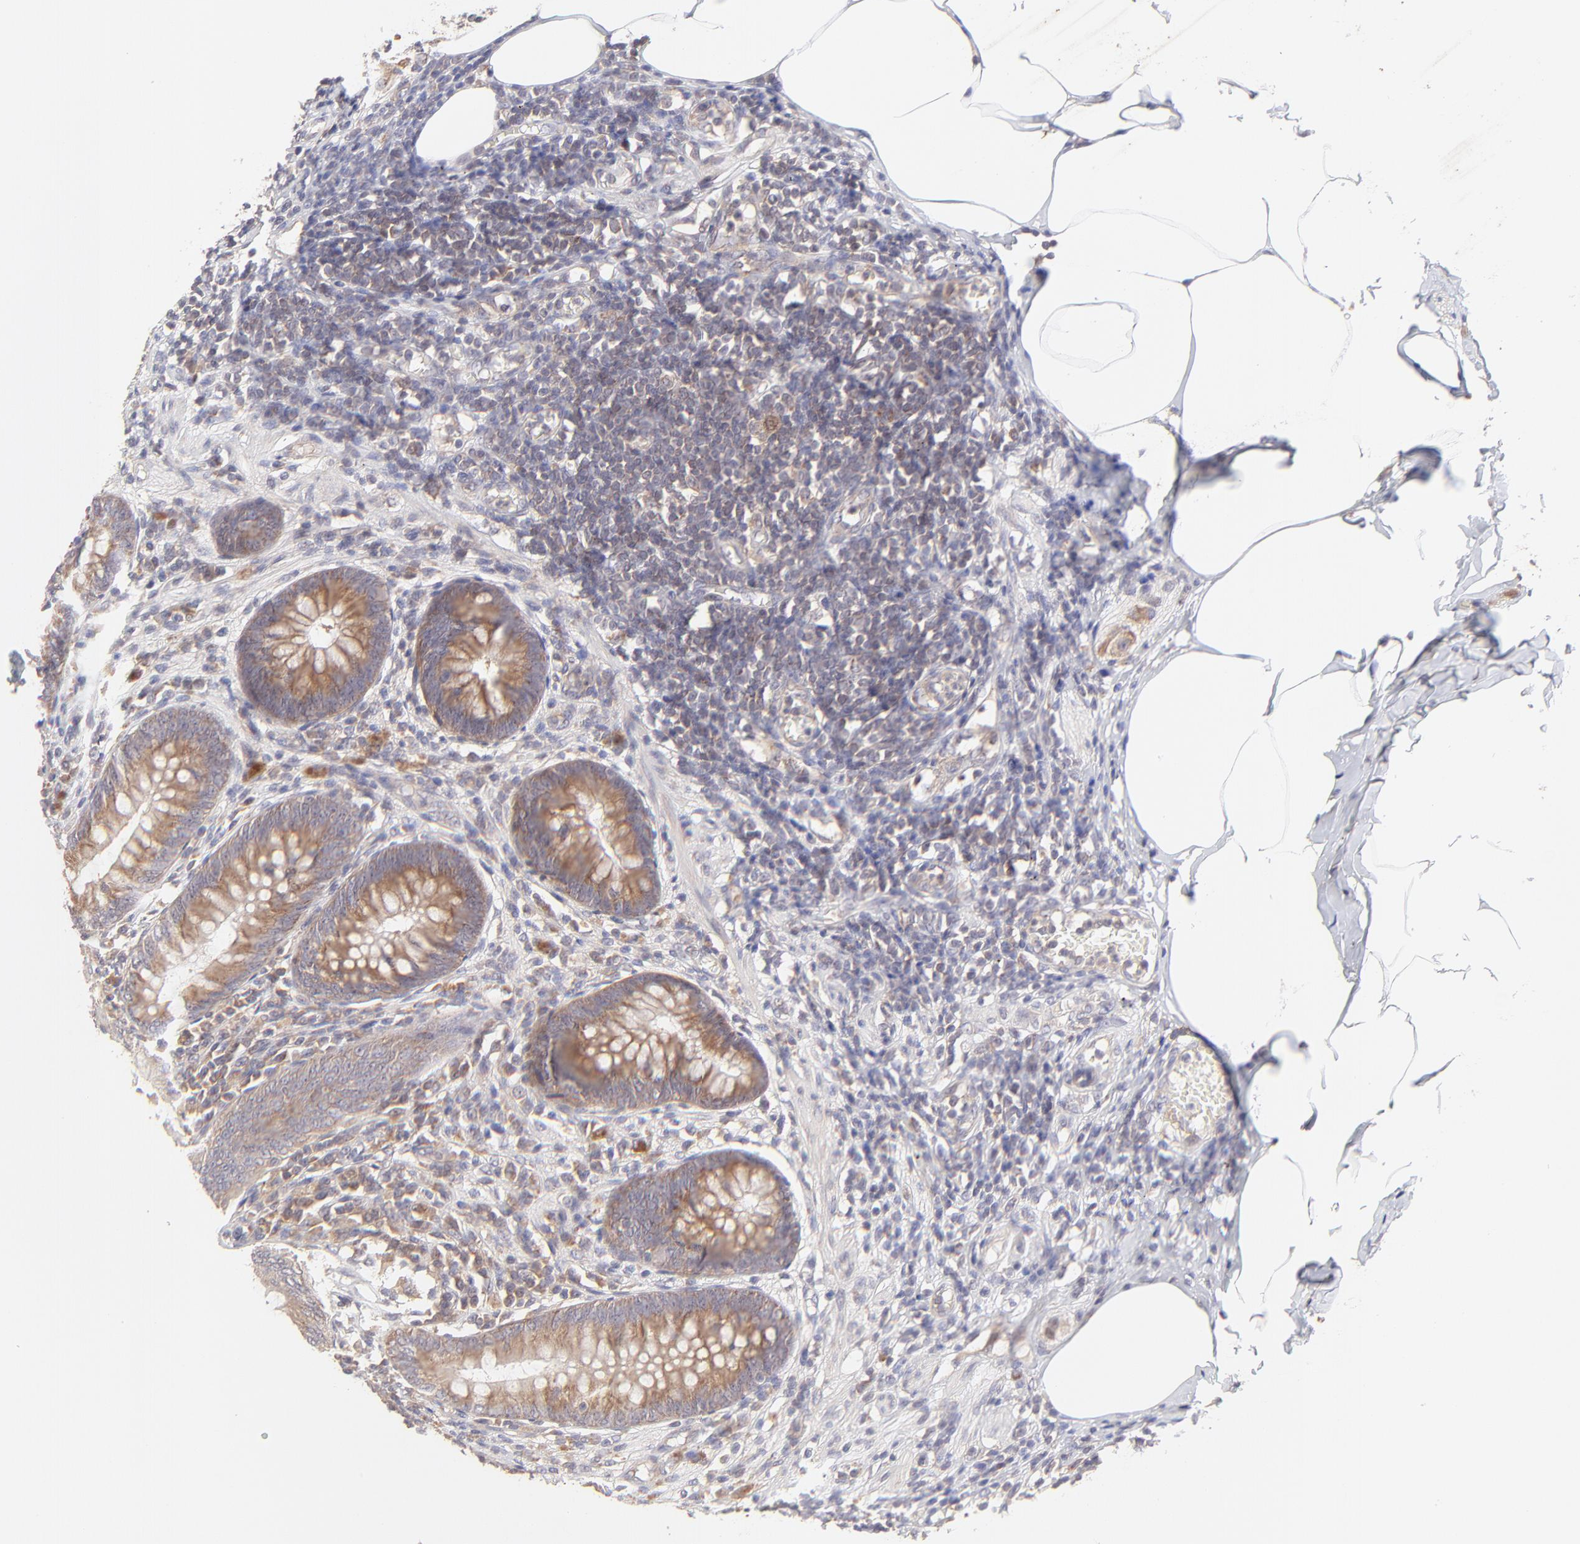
{"staining": {"intensity": "moderate", "quantity": ">75%", "location": "cytoplasmic/membranous"}, "tissue": "appendix", "cell_type": "Glandular cells", "image_type": "normal", "snomed": [{"axis": "morphology", "description": "Normal tissue, NOS"}, {"axis": "morphology", "description": "Inflammation, NOS"}, {"axis": "topography", "description": "Appendix"}], "caption": "Glandular cells demonstrate moderate cytoplasmic/membranous positivity in approximately >75% of cells in unremarkable appendix. Nuclei are stained in blue.", "gene": "TNRC6B", "patient": {"sex": "male", "age": 46}}